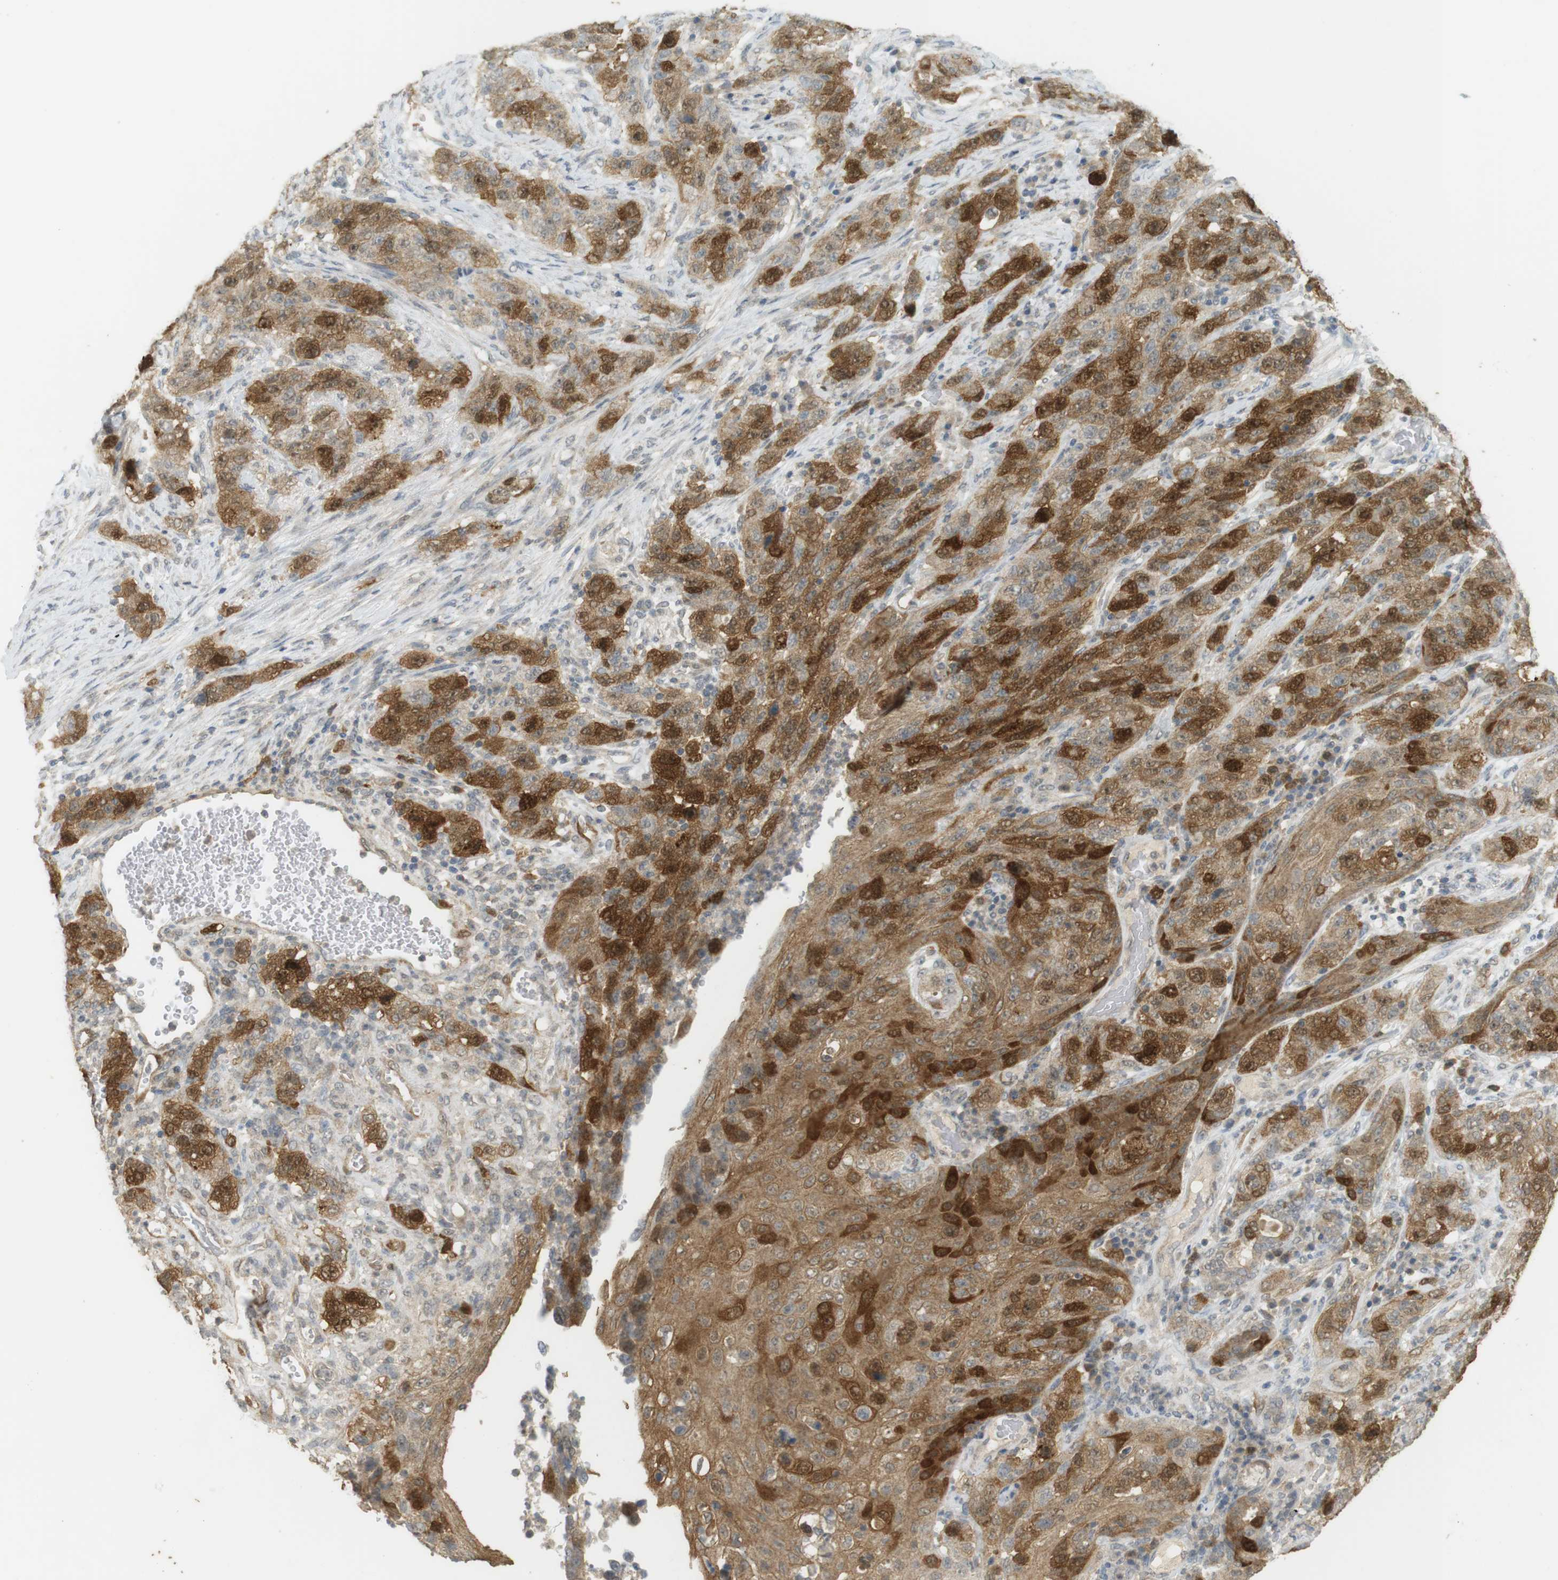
{"staining": {"intensity": "strong", "quantity": "<25%", "location": "cytoplasmic/membranous"}, "tissue": "stomach cancer", "cell_type": "Tumor cells", "image_type": "cancer", "snomed": [{"axis": "morphology", "description": "Adenocarcinoma, NOS"}, {"axis": "topography", "description": "Stomach"}], "caption": "A photomicrograph showing strong cytoplasmic/membranous expression in about <25% of tumor cells in stomach cancer, as visualized by brown immunohistochemical staining.", "gene": "TTK", "patient": {"sex": "male", "age": 48}}